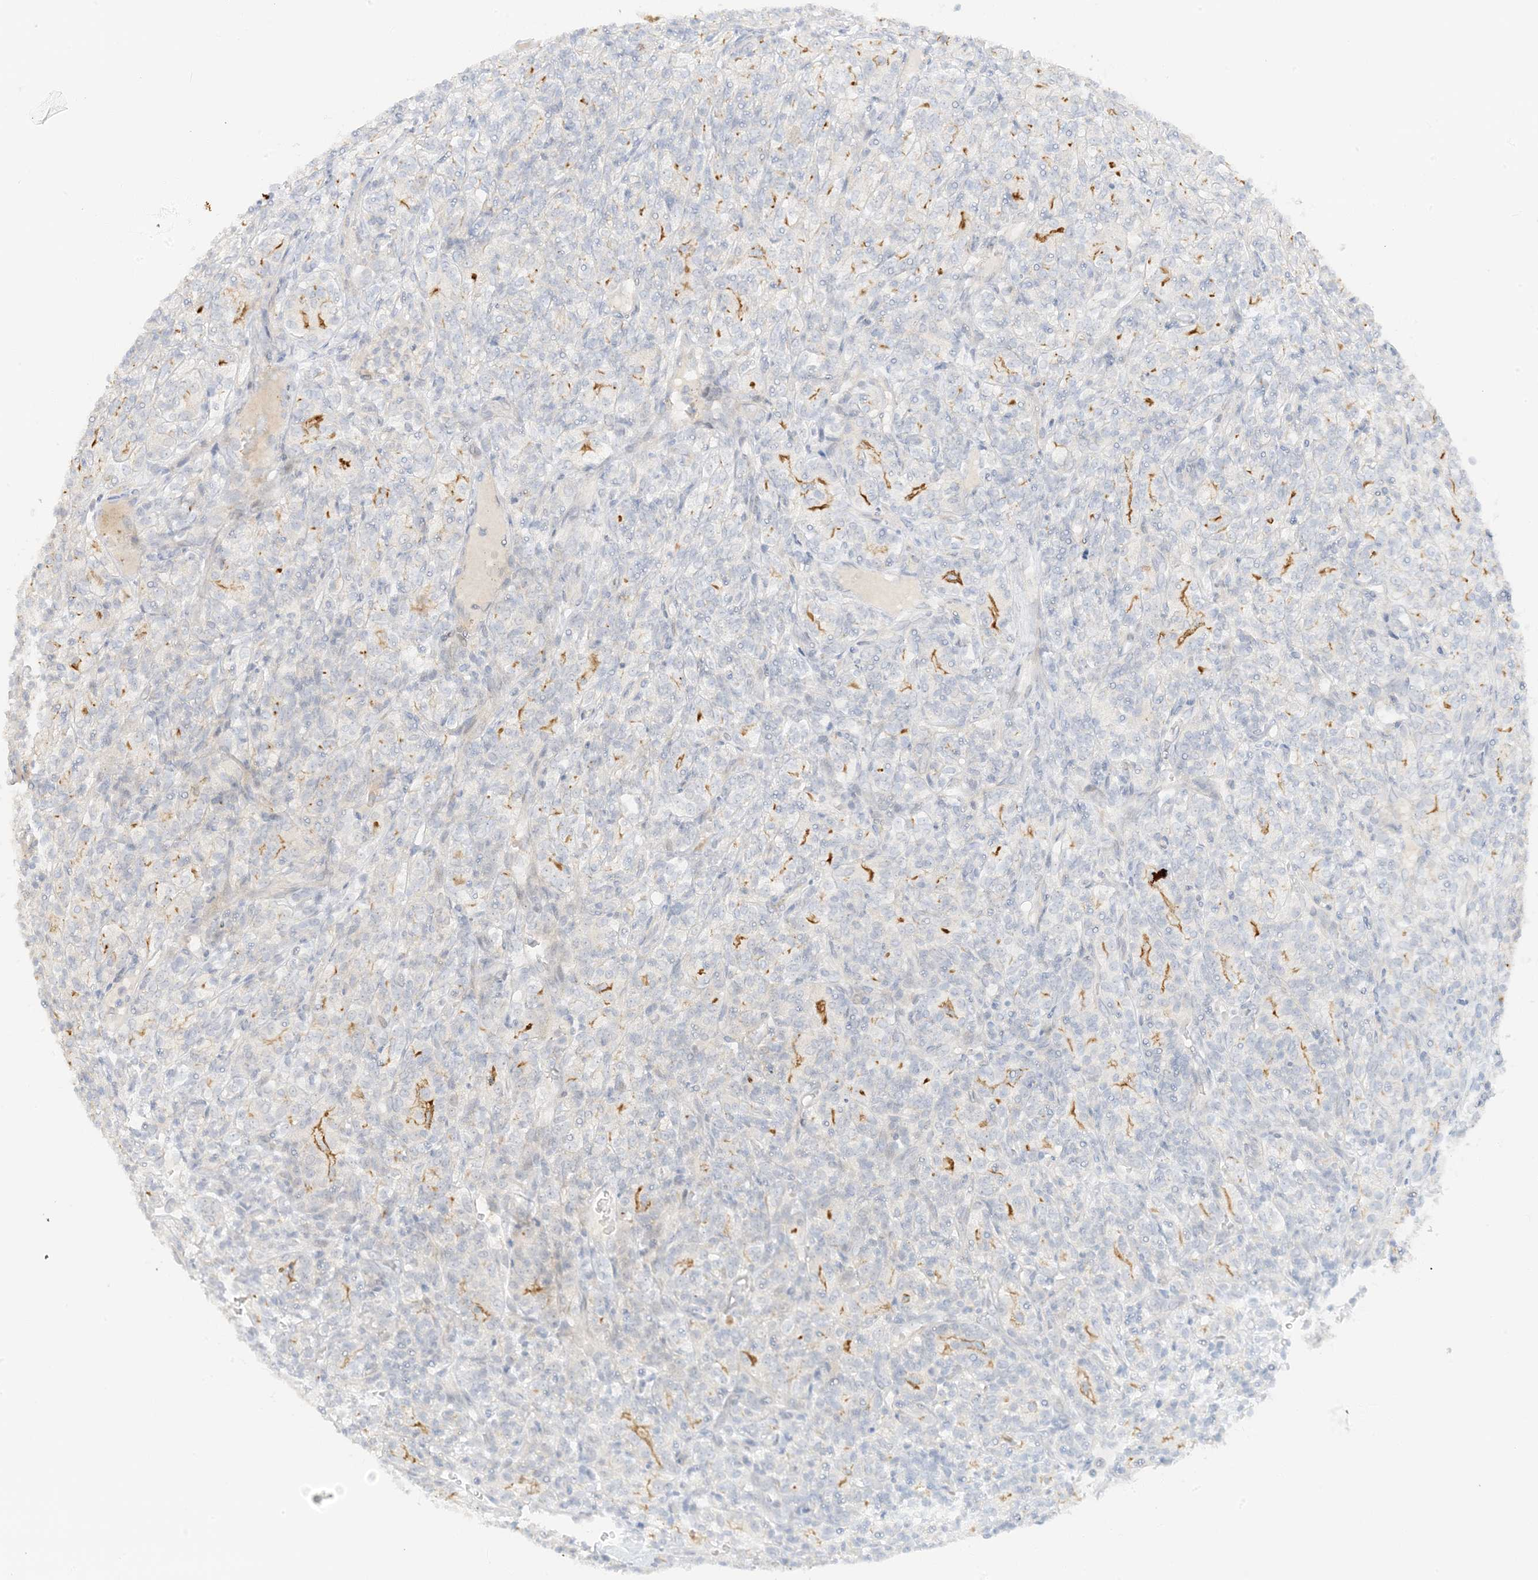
{"staining": {"intensity": "moderate", "quantity": "<25%", "location": "cytoplasmic/membranous"}, "tissue": "renal cancer", "cell_type": "Tumor cells", "image_type": "cancer", "snomed": [{"axis": "morphology", "description": "Adenocarcinoma, NOS"}, {"axis": "topography", "description": "Kidney"}], "caption": "An immunohistochemistry (IHC) micrograph of tumor tissue is shown. Protein staining in brown highlights moderate cytoplasmic/membranous positivity in renal cancer within tumor cells.", "gene": "ETAA1", "patient": {"sex": "male", "age": 77}}